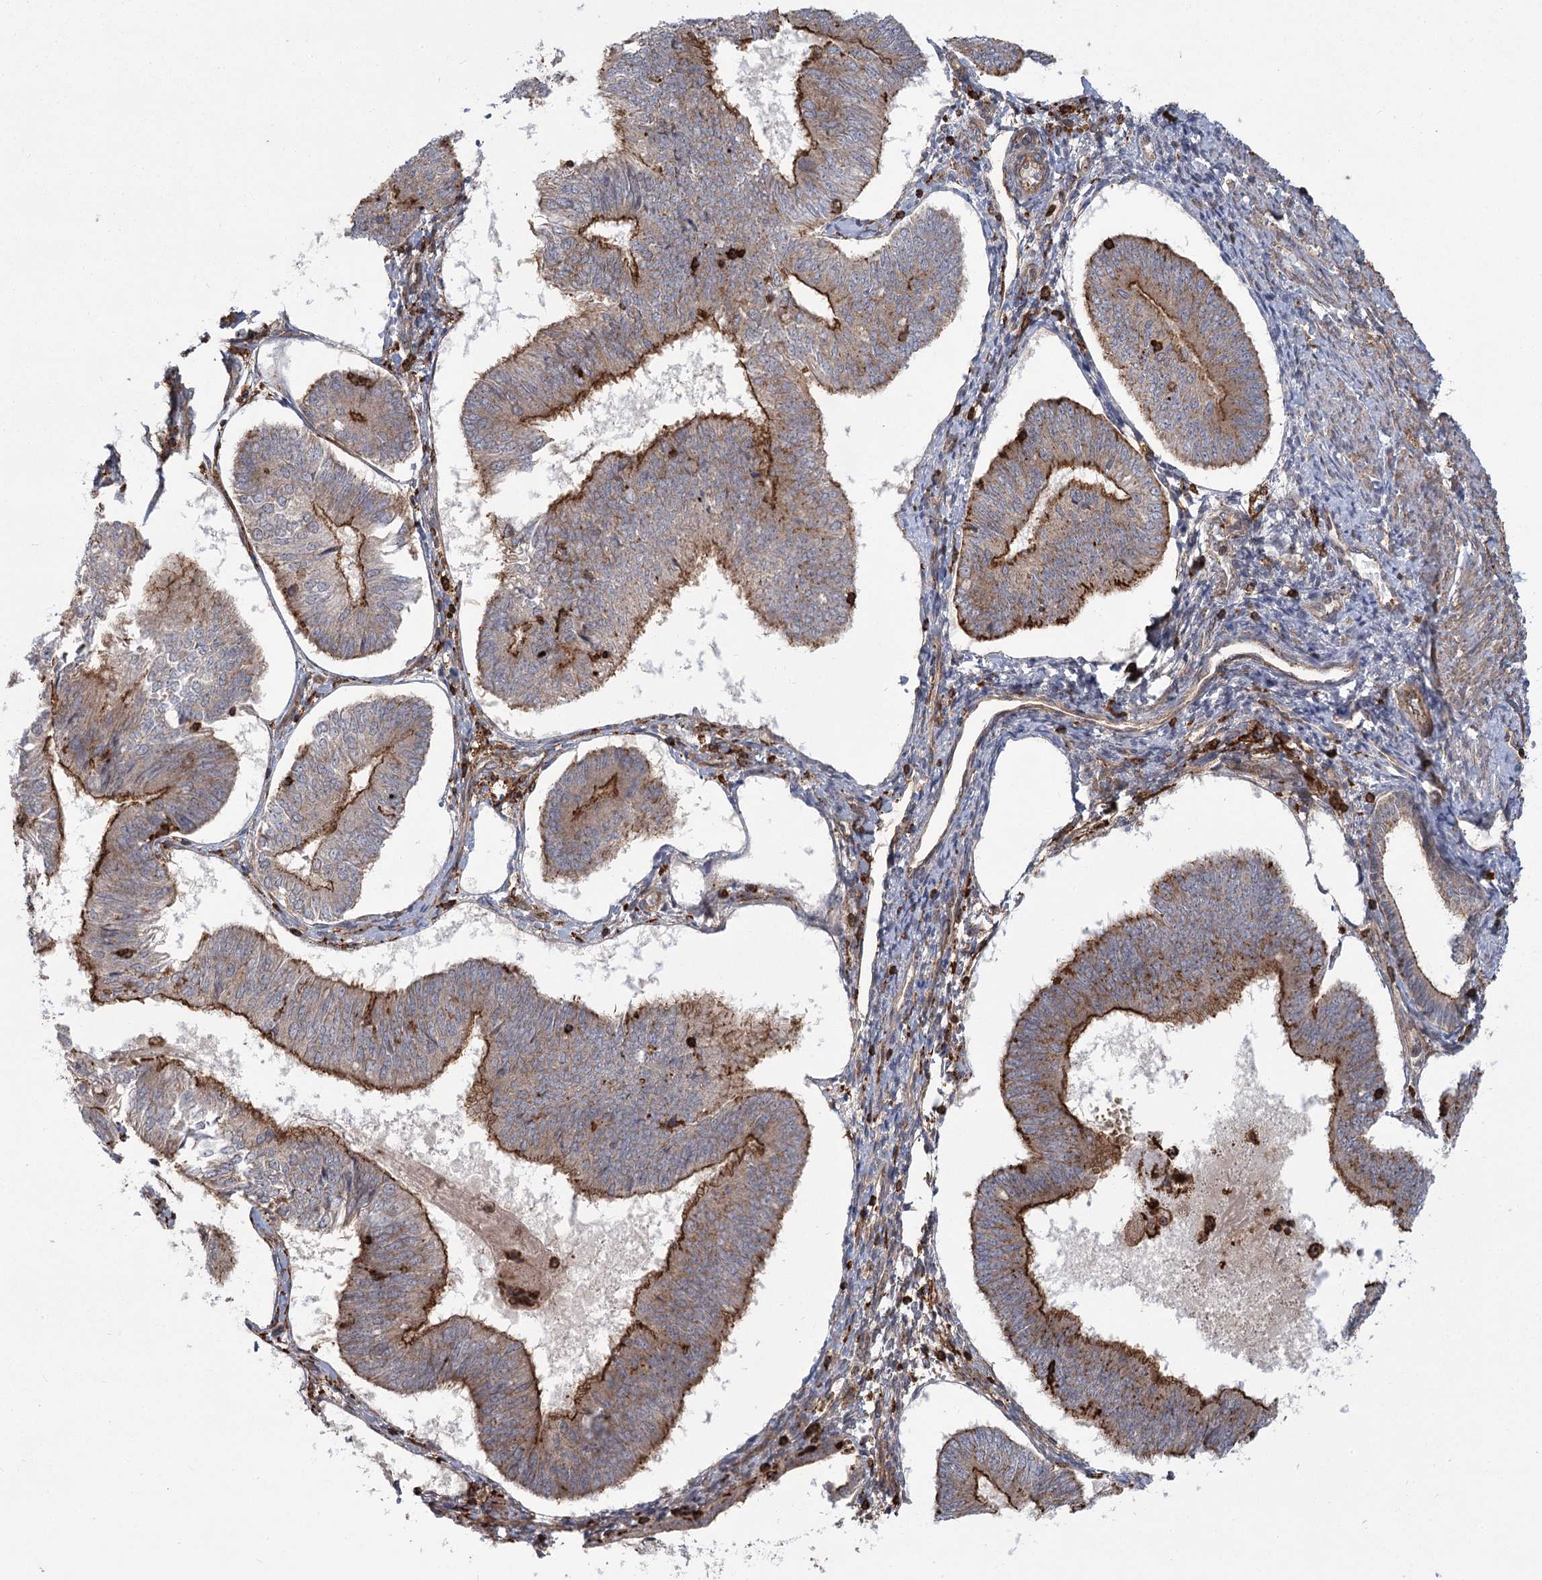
{"staining": {"intensity": "strong", "quantity": "25%-75%", "location": "cytoplasmic/membranous"}, "tissue": "endometrial cancer", "cell_type": "Tumor cells", "image_type": "cancer", "snomed": [{"axis": "morphology", "description": "Adenocarcinoma, NOS"}, {"axis": "topography", "description": "Endometrium"}], "caption": "There is high levels of strong cytoplasmic/membranous positivity in tumor cells of adenocarcinoma (endometrial), as demonstrated by immunohistochemical staining (brown color).", "gene": "MEPE", "patient": {"sex": "female", "age": 58}}